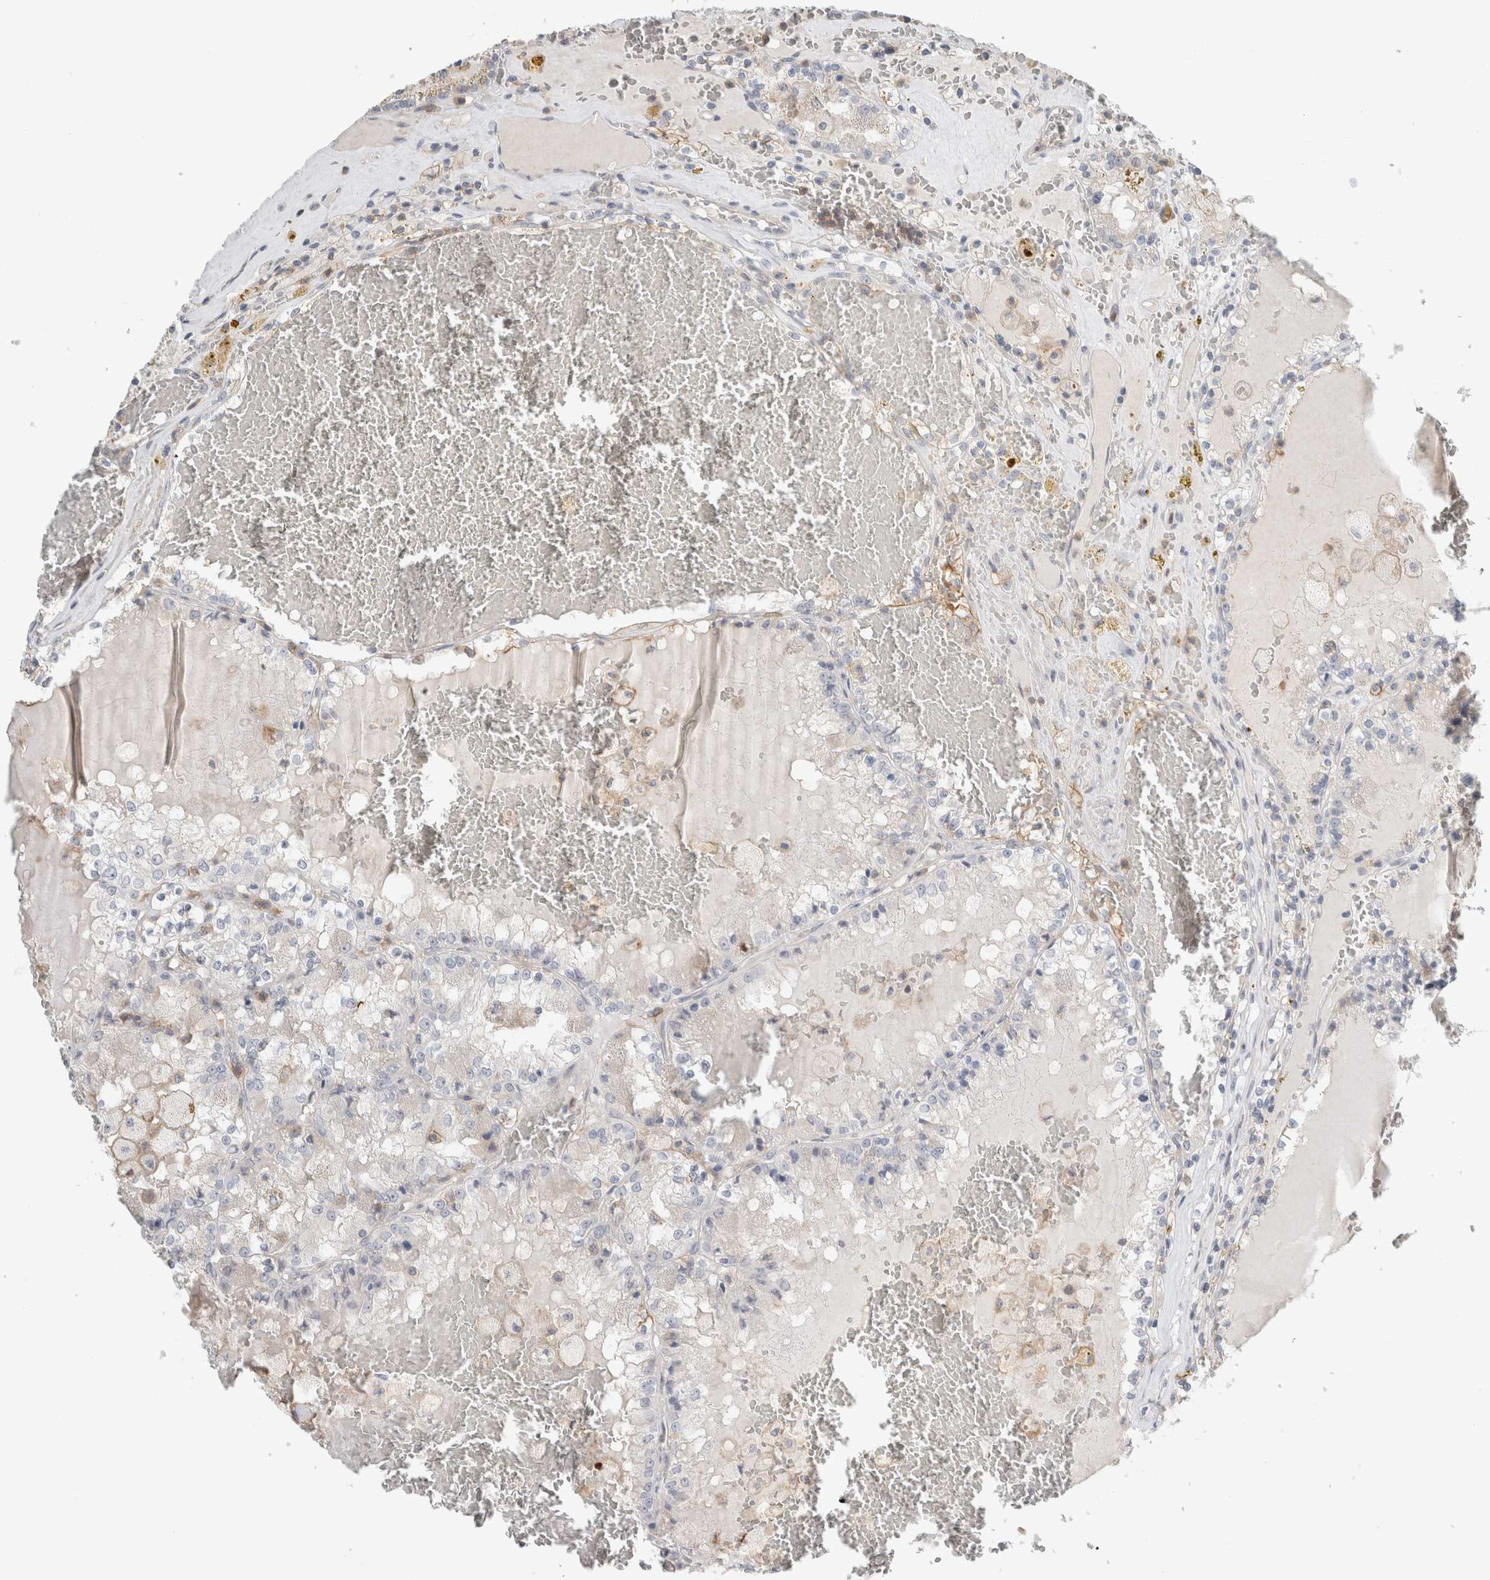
{"staining": {"intensity": "negative", "quantity": "none", "location": "none"}, "tissue": "renal cancer", "cell_type": "Tumor cells", "image_type": "cancer", "snomed": [{"axis": "morphology", "description": "Adenocarcinoma, NOS"}, {"axis": "topography", "description": "Kidney"}], "caption": "IHC photomicrograph of neoplastic tissue: renal cancer stained with DAB (3,3'-diaminobenzidine) exhibits no significant protein positivity in tumor cells.", "gene": "ERCC6L2", "patient": {"sex": "female", "age": 56}}